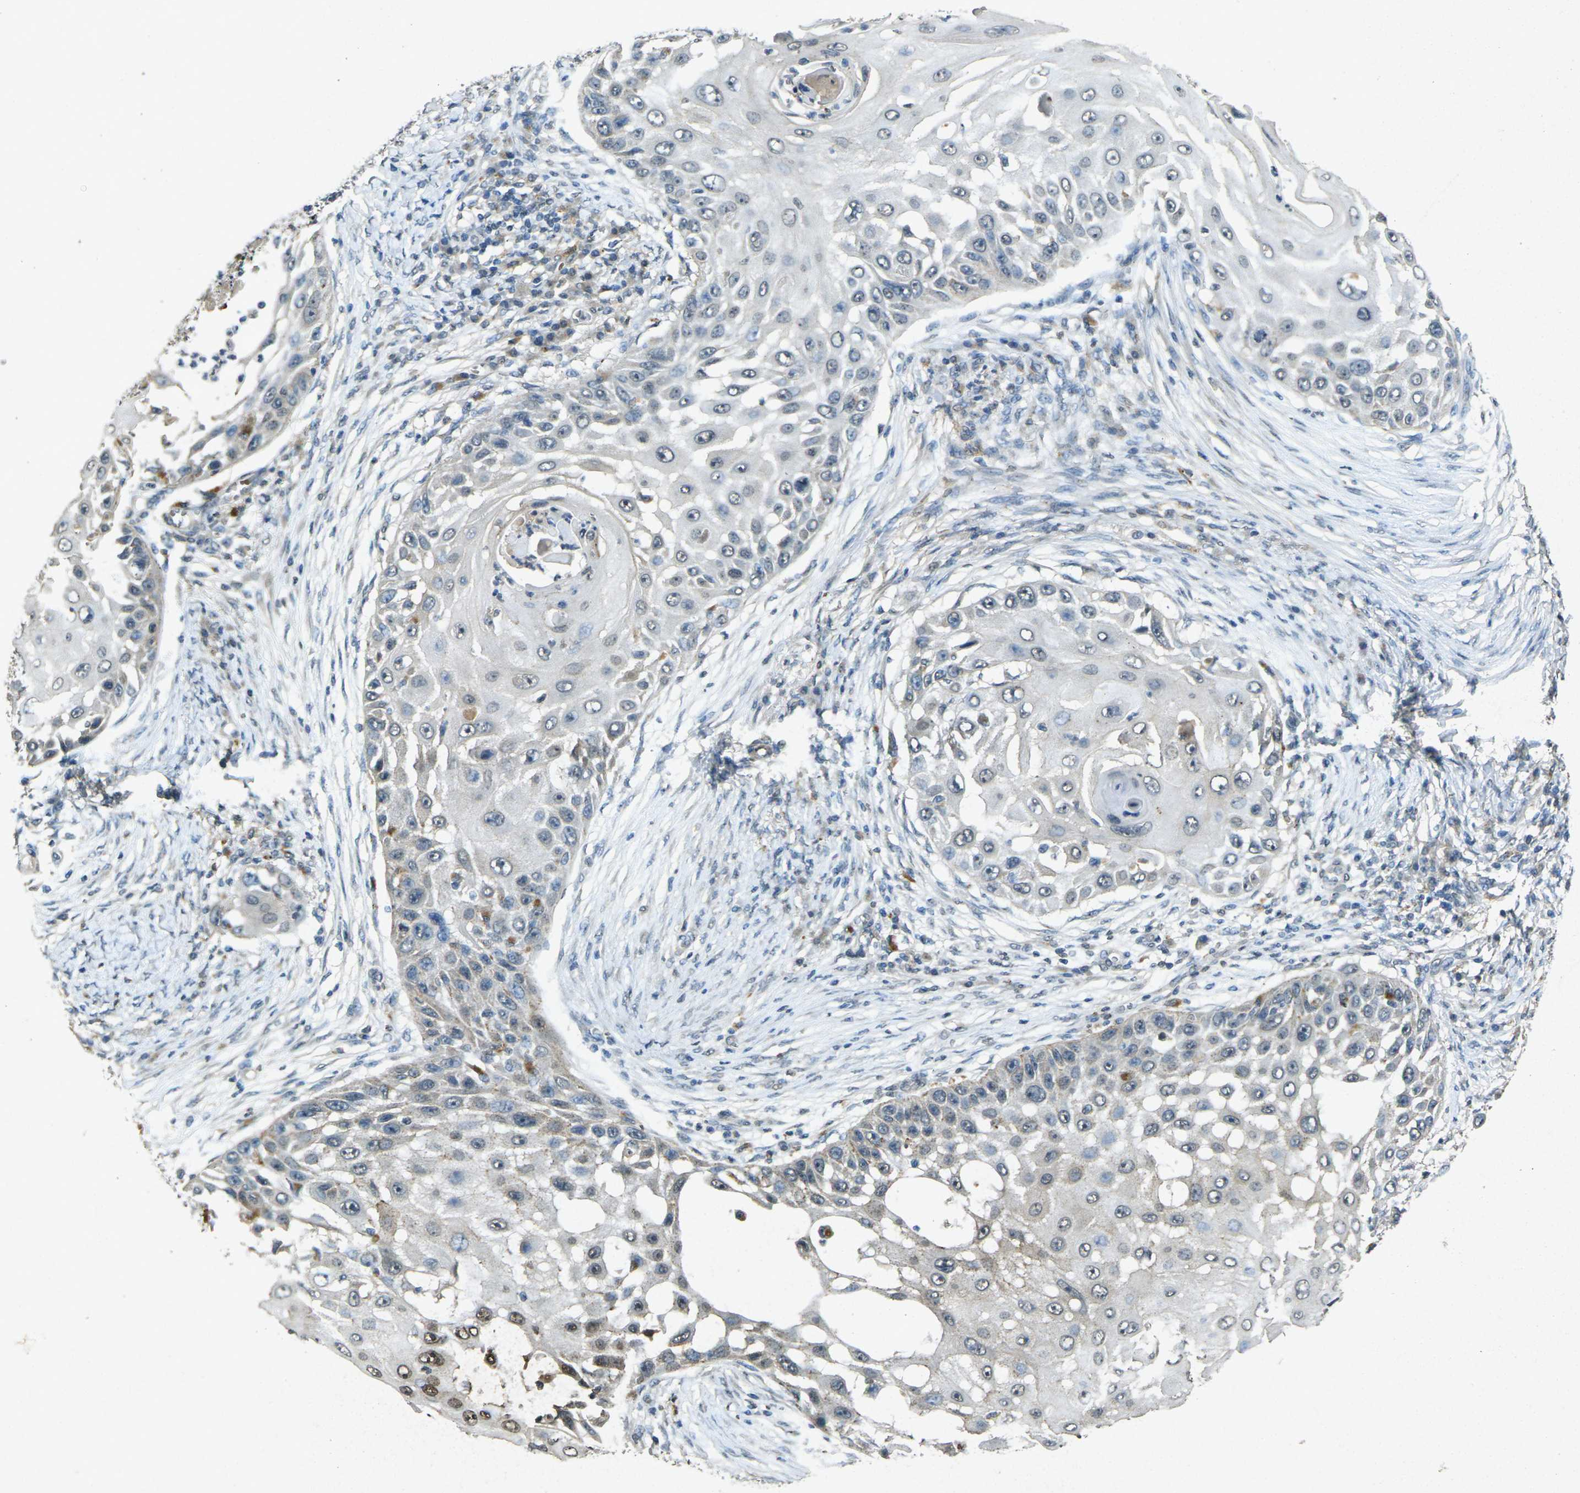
{"staining": {"intensity": "weak", "quantity": "<25%", "location": "cytoplasmic/membranous"}, "tissue": "skin cancer", "cell_type": "Tumor cells", "image_type": "cancer", "snomed": [{"axis": "morphology", "description": "Squamous cell carcinoma, NOS"}, {"axis": "topography", "description": "Skin"}], "caption": "Tumor cells are negative for brown protein staining in skin cancer (squamous cell carcinoma).", "gene": "RGMA", "patient": {"sex": "female", "age": 44}}